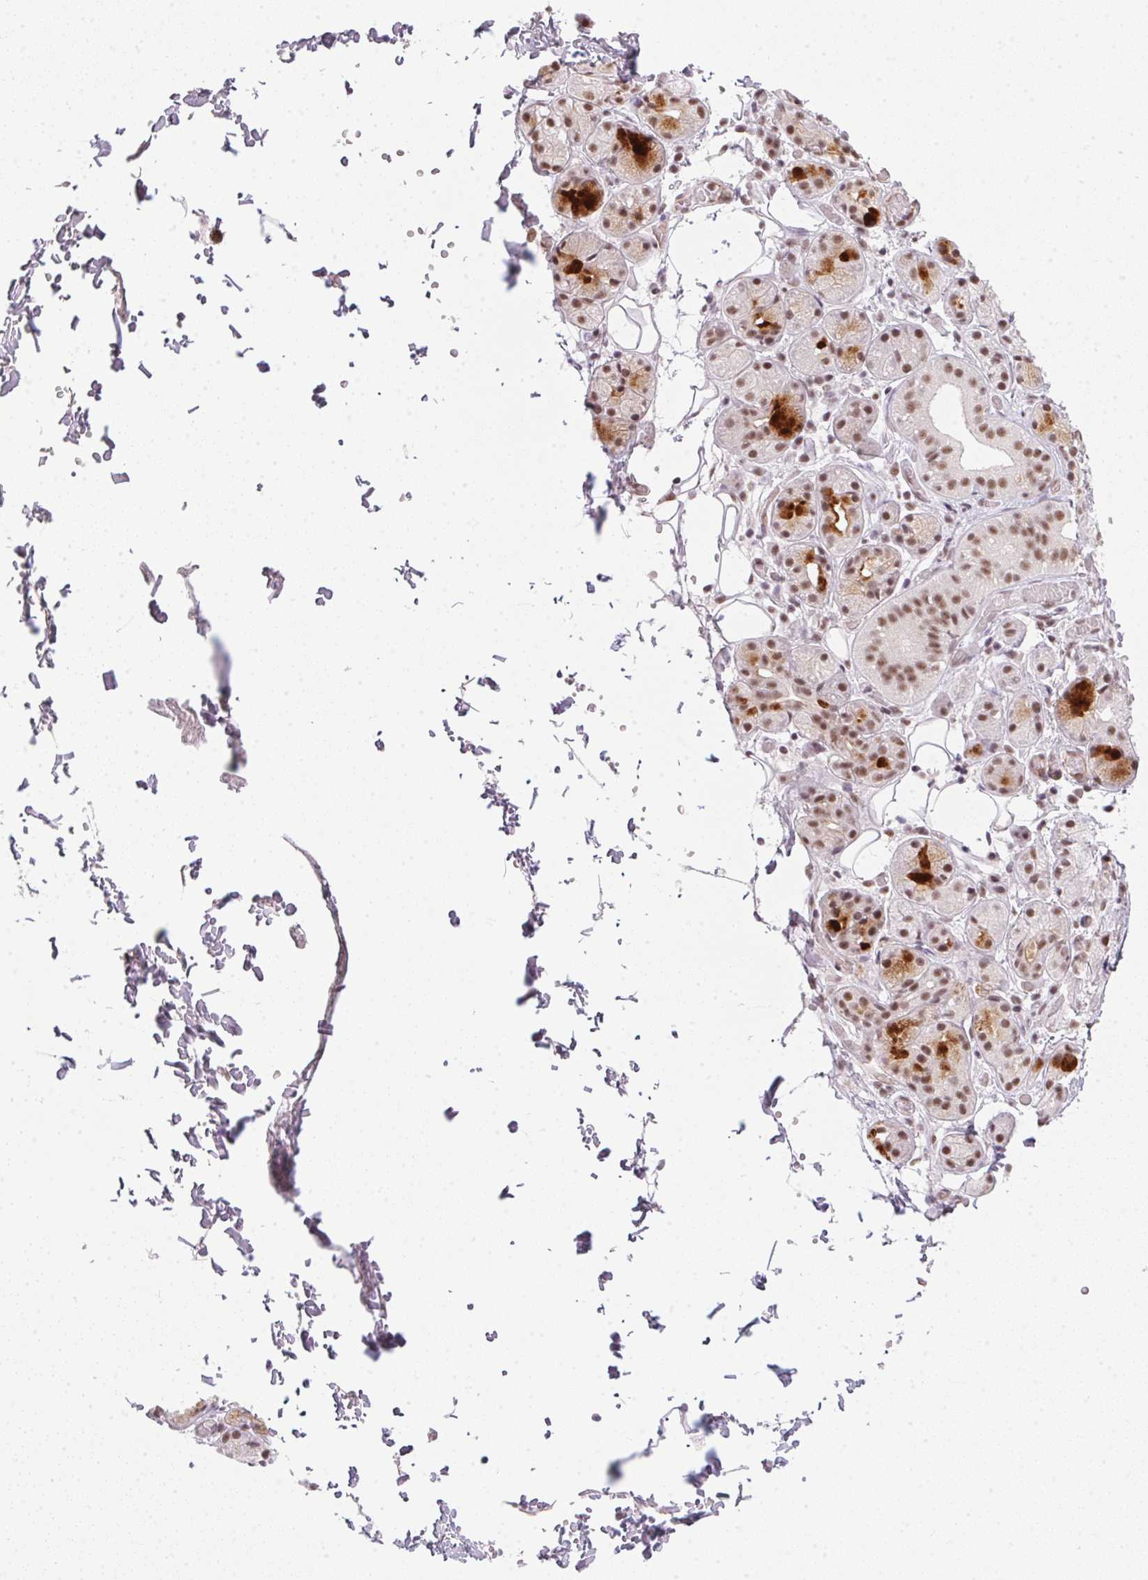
{"staining": {"intensity": "strong", "quantity": "25%-75%", "location": "cytoplasmic/membranous,nuclear"}, "tissue": "salivary gland", "cell_type": "Glandular cells", "image_type": "normal", "snomed": [{"axis": "morphology", "description": "Normal tissue, NOS"}, {"axis": "topography", "description": "Salivary gland"}, {"axis": "topography", "description": "Peripheral nerve tissue"}], "caption": "Benign salivary gland displays strong cytoplasmic/membranous,nuclear positivity in approximately 25%-75% of glandular cells, visualized by immunohistochemistry.", "gene": "SRSF7", "patient": {"sex": "male", "age": 71}}